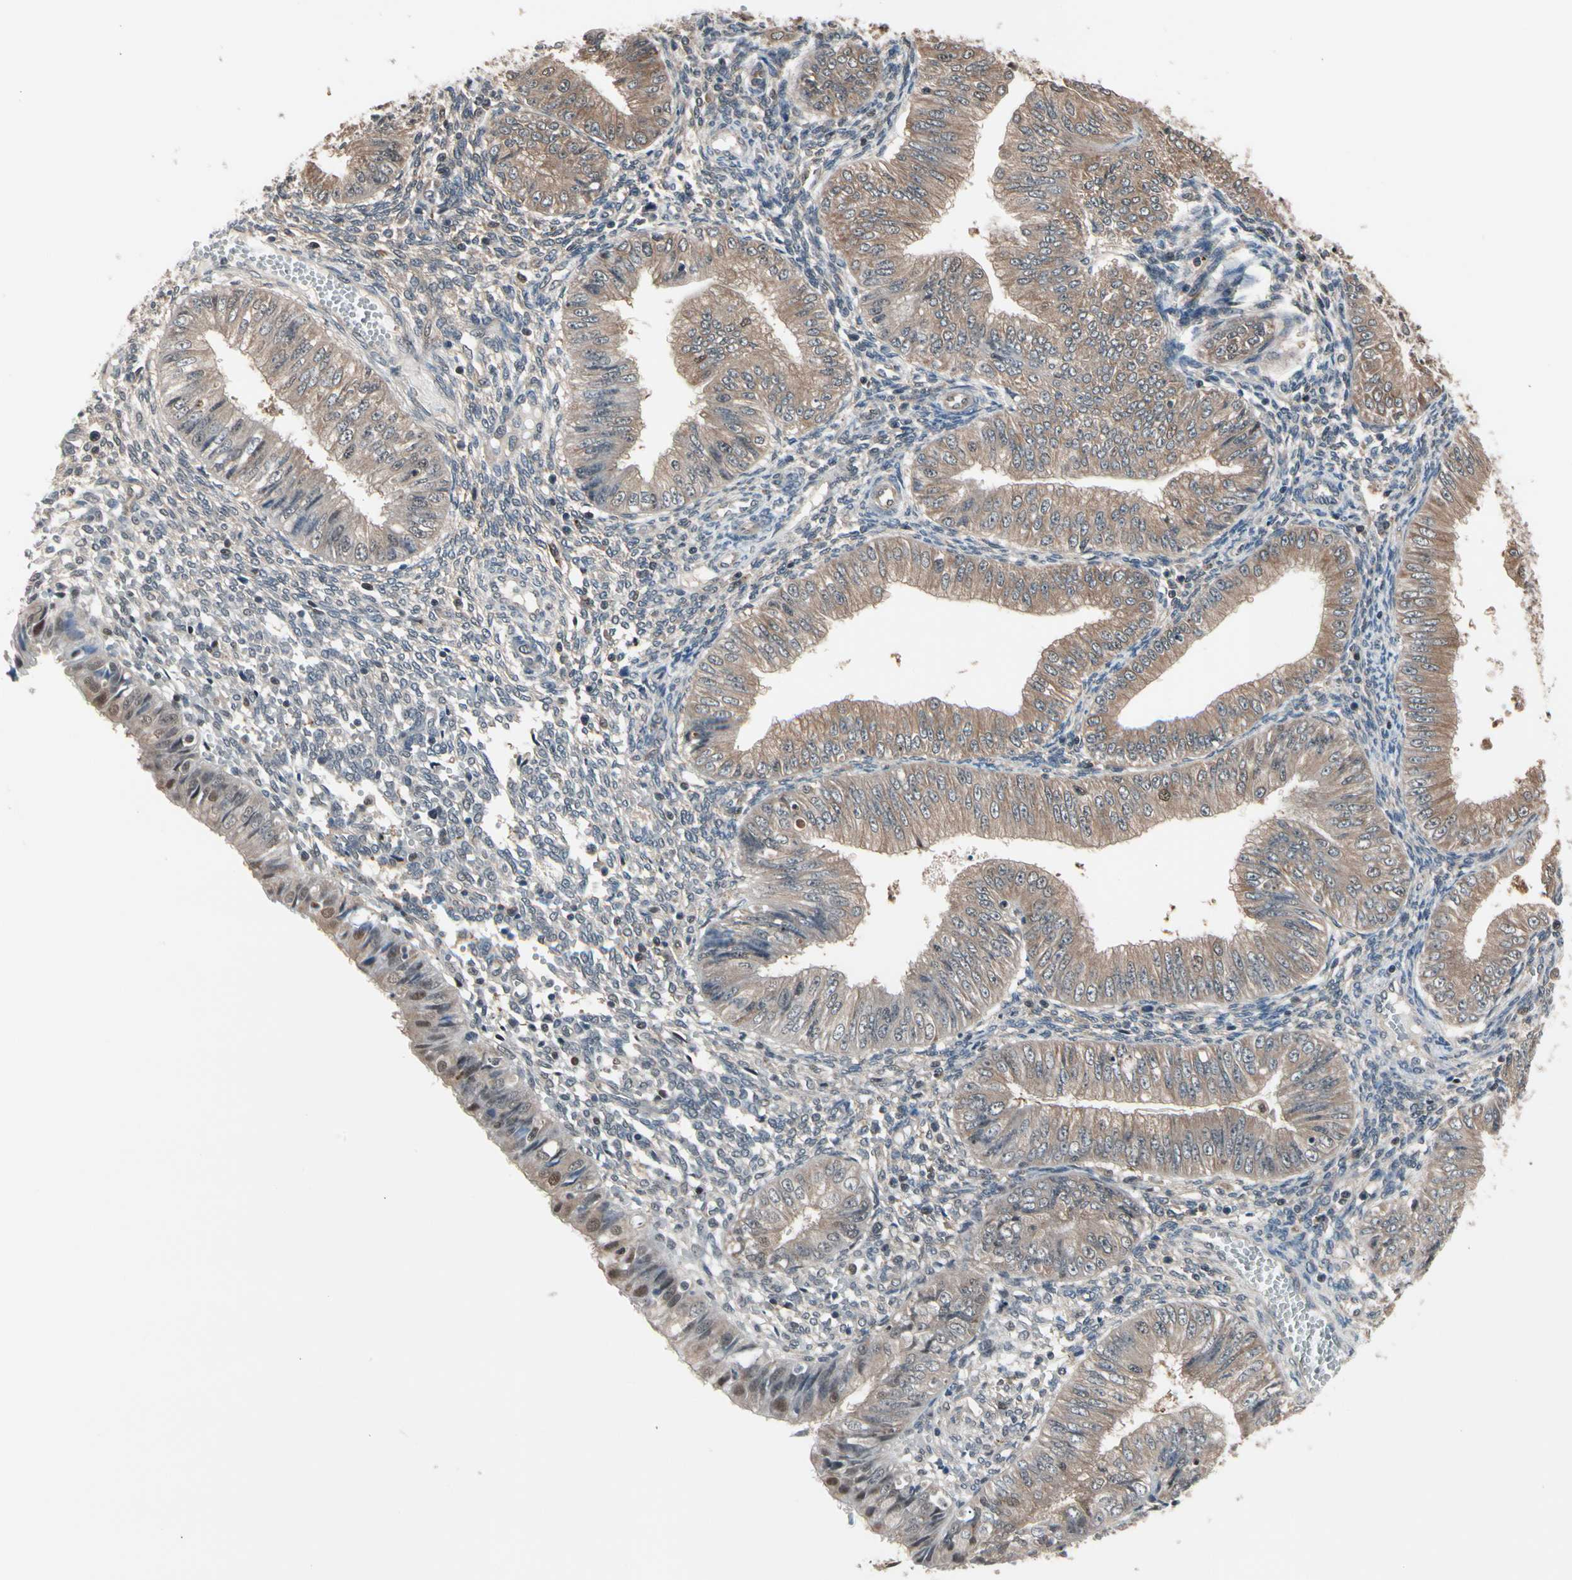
{"staining": {"intensity": "moderate", "quantity": ">75%", "location": "cytoplasmic/membranous,nuclear"}, "tissue": "endometrial cancer", "cell_type": "Tumor cells", "image_type": "cancer", "snomed": [{"axis": "morphology", "description": "Normal tissue, NOS"}, {"axis": "morphology", "description": "Adenocarcinoma, NOS"}, {"axis": "topography", "description": "Endometrium"}], "caption": "Approximately >75% of tumor cells in endometrial cancer (adenocarcinoma) display moderate cytoplasmic/membranous and nuclear protein expression as visualized by brown immunohistochemical staining.", "gene": "PSMA2", "patient": {"sex": "female", "age": 53}}